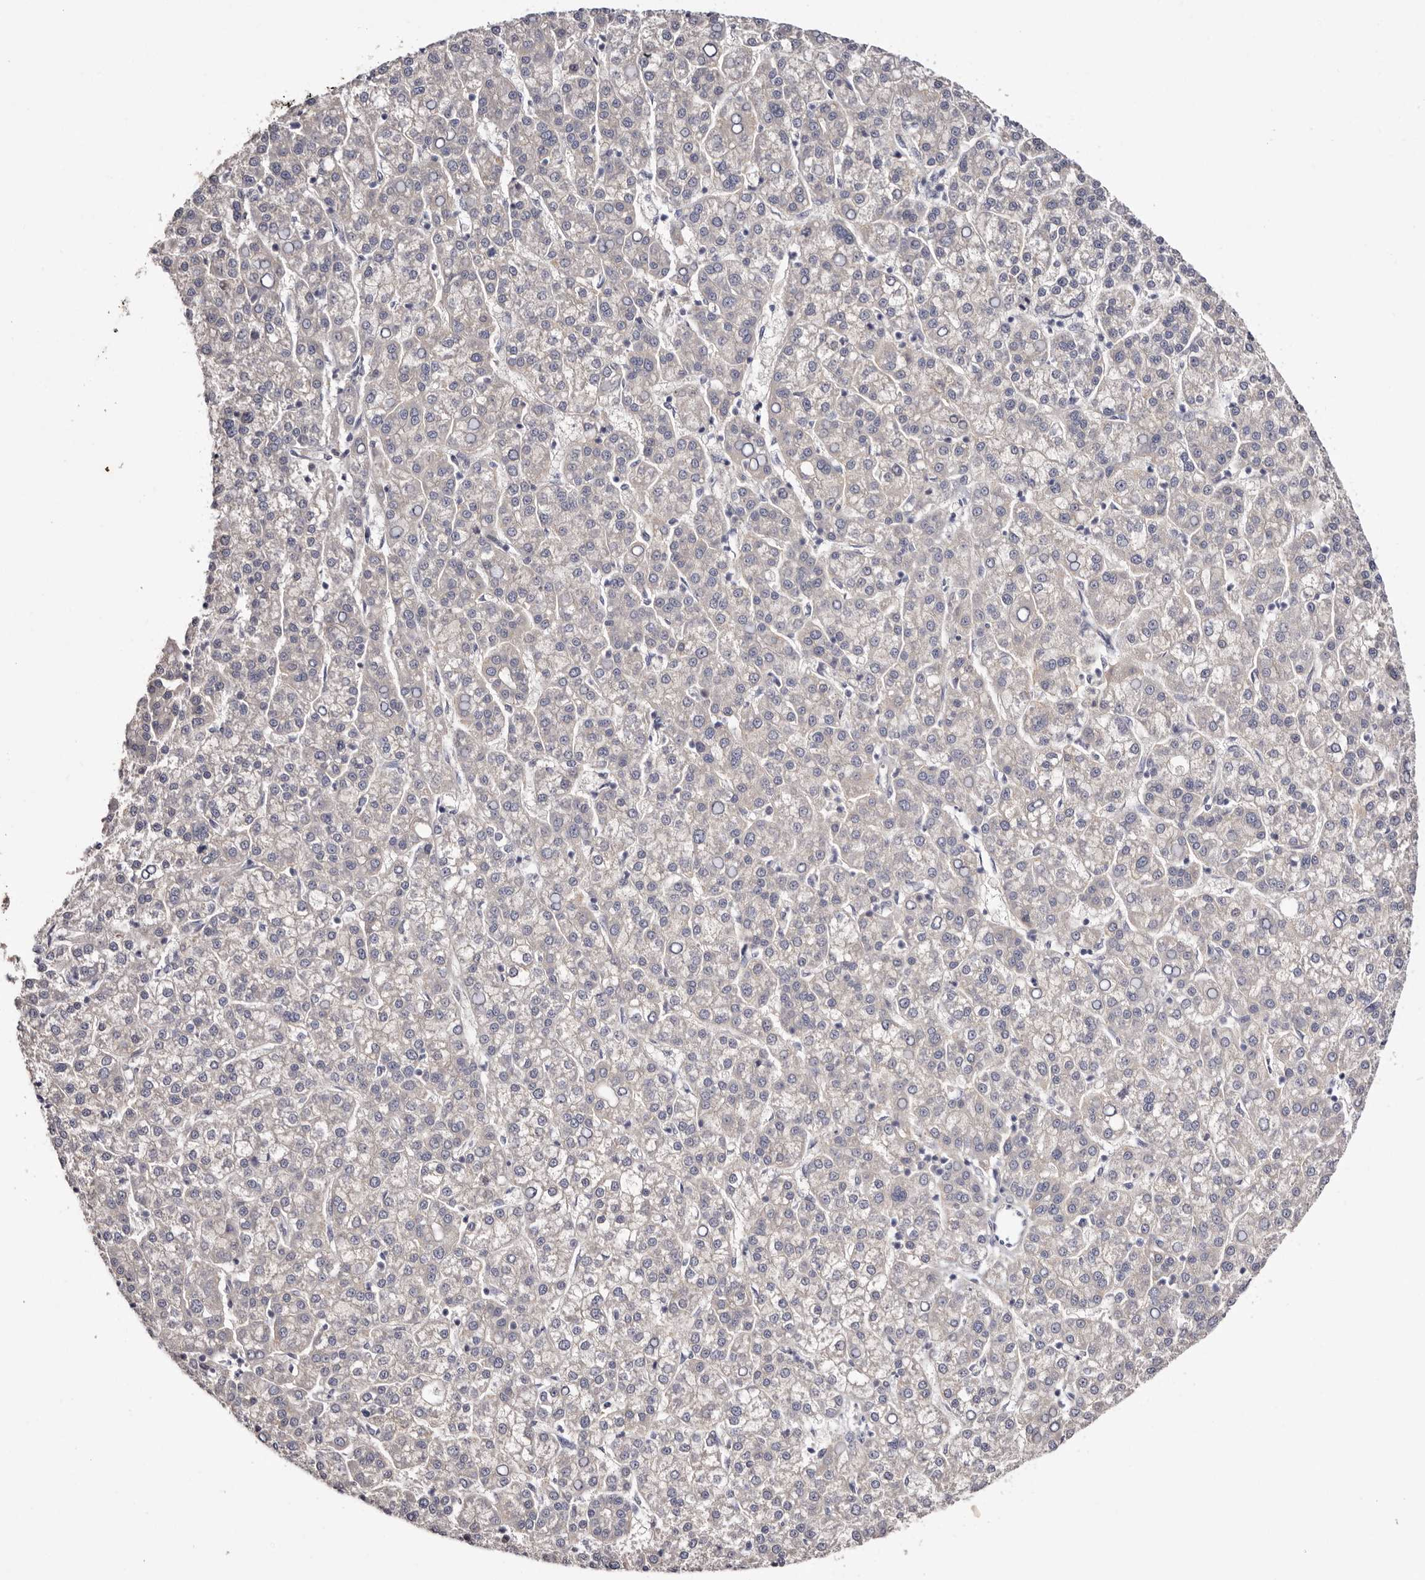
{"staining": {"intensity": "negative", "quantity": "none", "location": "none"}, "tissue": "liver cancer", "cell_type": "Tumor cells", "image_type": "cancer", "snomed": [{"axis": "morphology", "description": "Carcinoma, Hepatocellular, NOS"}, {"axis": "topography", "description": "Liver"}], "caption": "Immunohistochemistry photomicrograph of neoplastic tissue: human liver cancer stained with DAB displays no significant protein expression in tumor cells.", "gene": "STK16", "patient": {"sex": "female", "age": 58}}